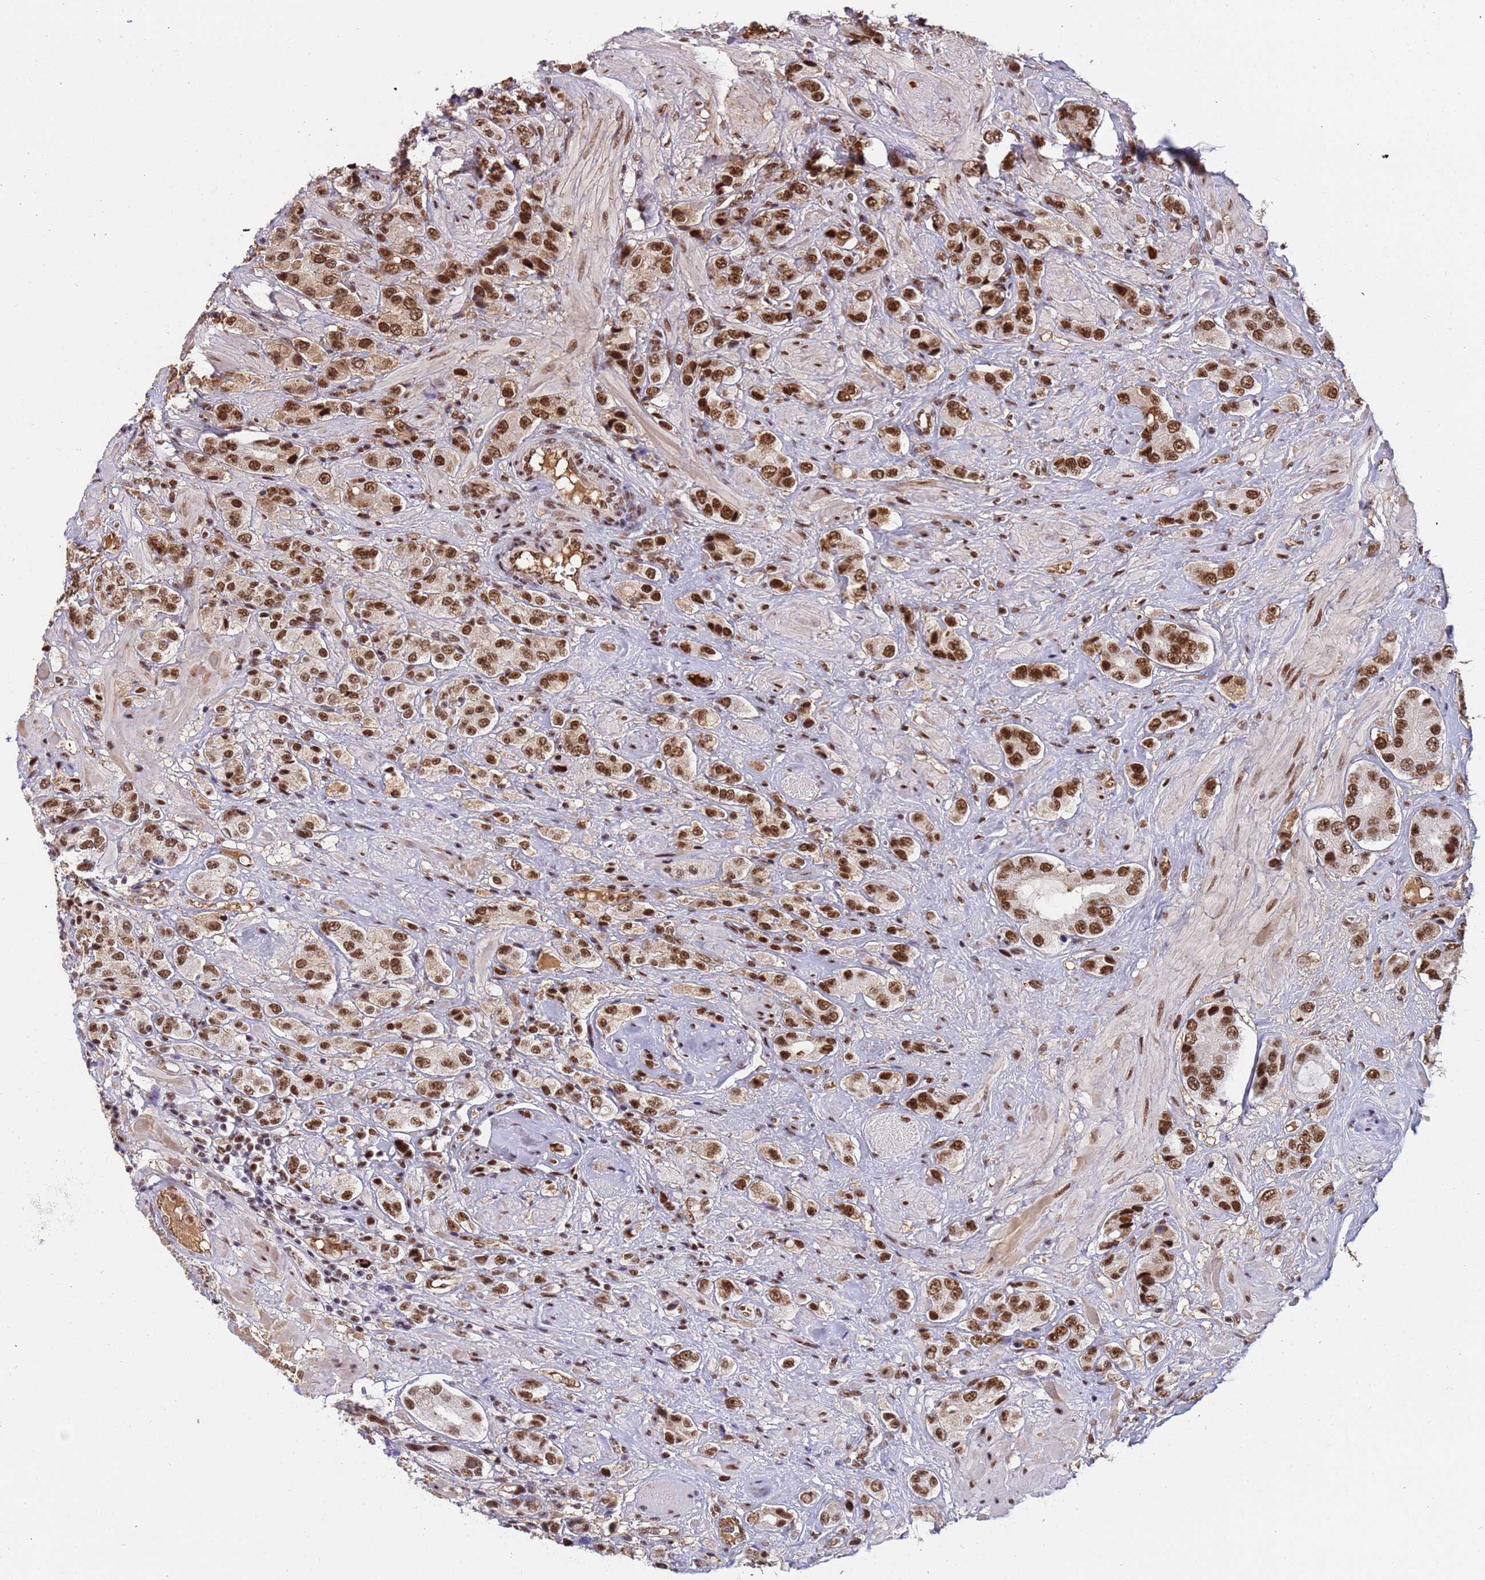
{"staining": {"intensity": "strong", "quantity": ">75%", "location": "nuclear"}, "tissue": "prostate cancer", "cell_type": "Tumor cells", "image_type": "cancer", "snomed": [{"axis": "morphology", "description": "Adenocarcinoma, High grade"}, {"axis": "topography", "description": "Prostate and seminal vesicle, NOS"}], "caption": "Protein expression analysis of prostate adenocarcinoma (high-grade) exhibits strong nuclear expression in about >75% of tumor cells.", "gene": "SRRT", "patient": {"sex": "male", "age": 64}}